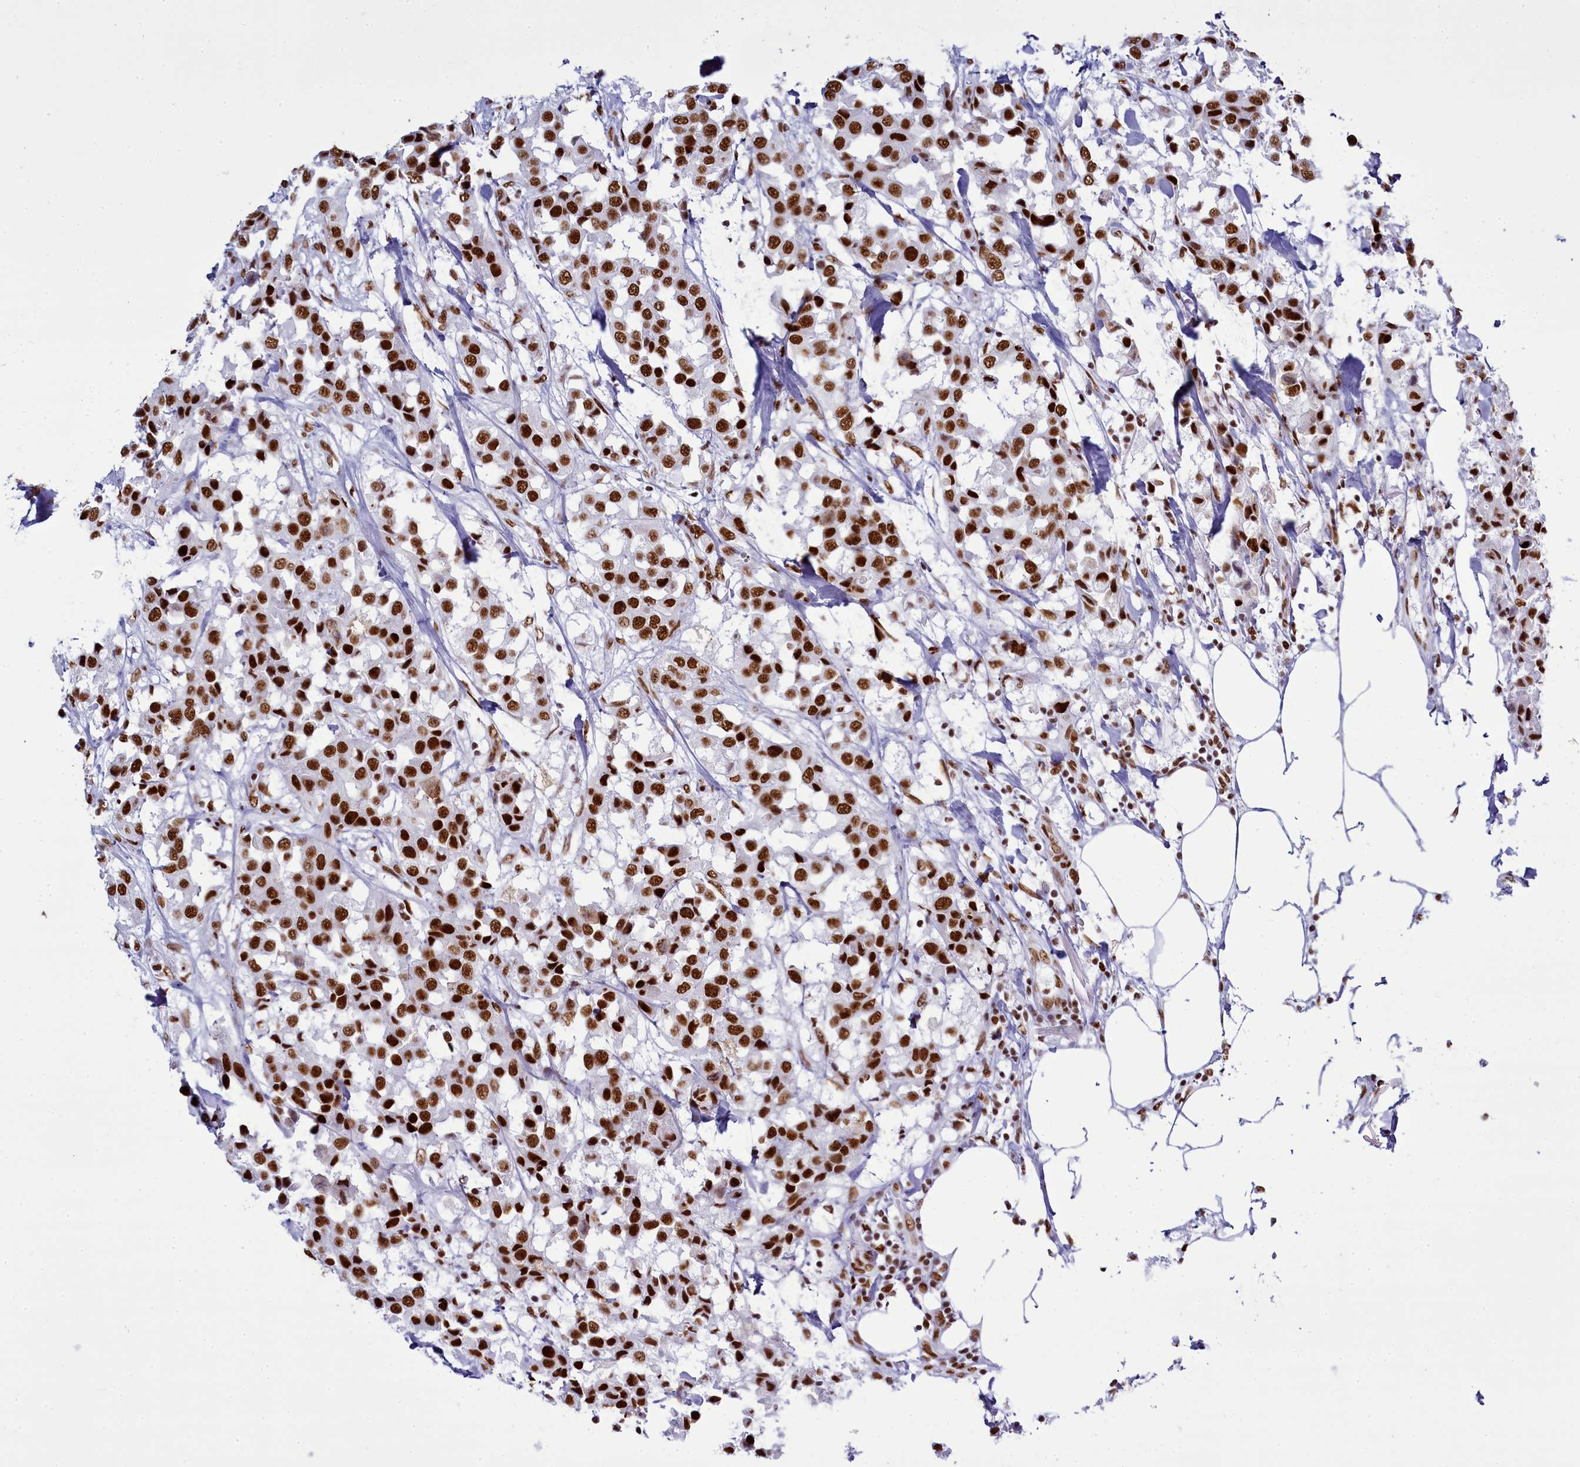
{"staining": {"intensity": "strong", "quantity": ">75%", "location": "nuclear"}, "tissue": "breast cancer", "cell_type": "Tumor cells", "image_type": "cancer", "snomed": [{"axis": "morphology", "description": "Duct carcinoma"}, {"axis": "topography", "description": "Breast"}], "caption": "Infiltrating ductal carcinoma (breast) stained with a brown dye demonstrates strong nuclear positive expression in approximately >75% of tumor cells.", "gene": "RALY", "patient": {"sex": "female", "age": 80}}